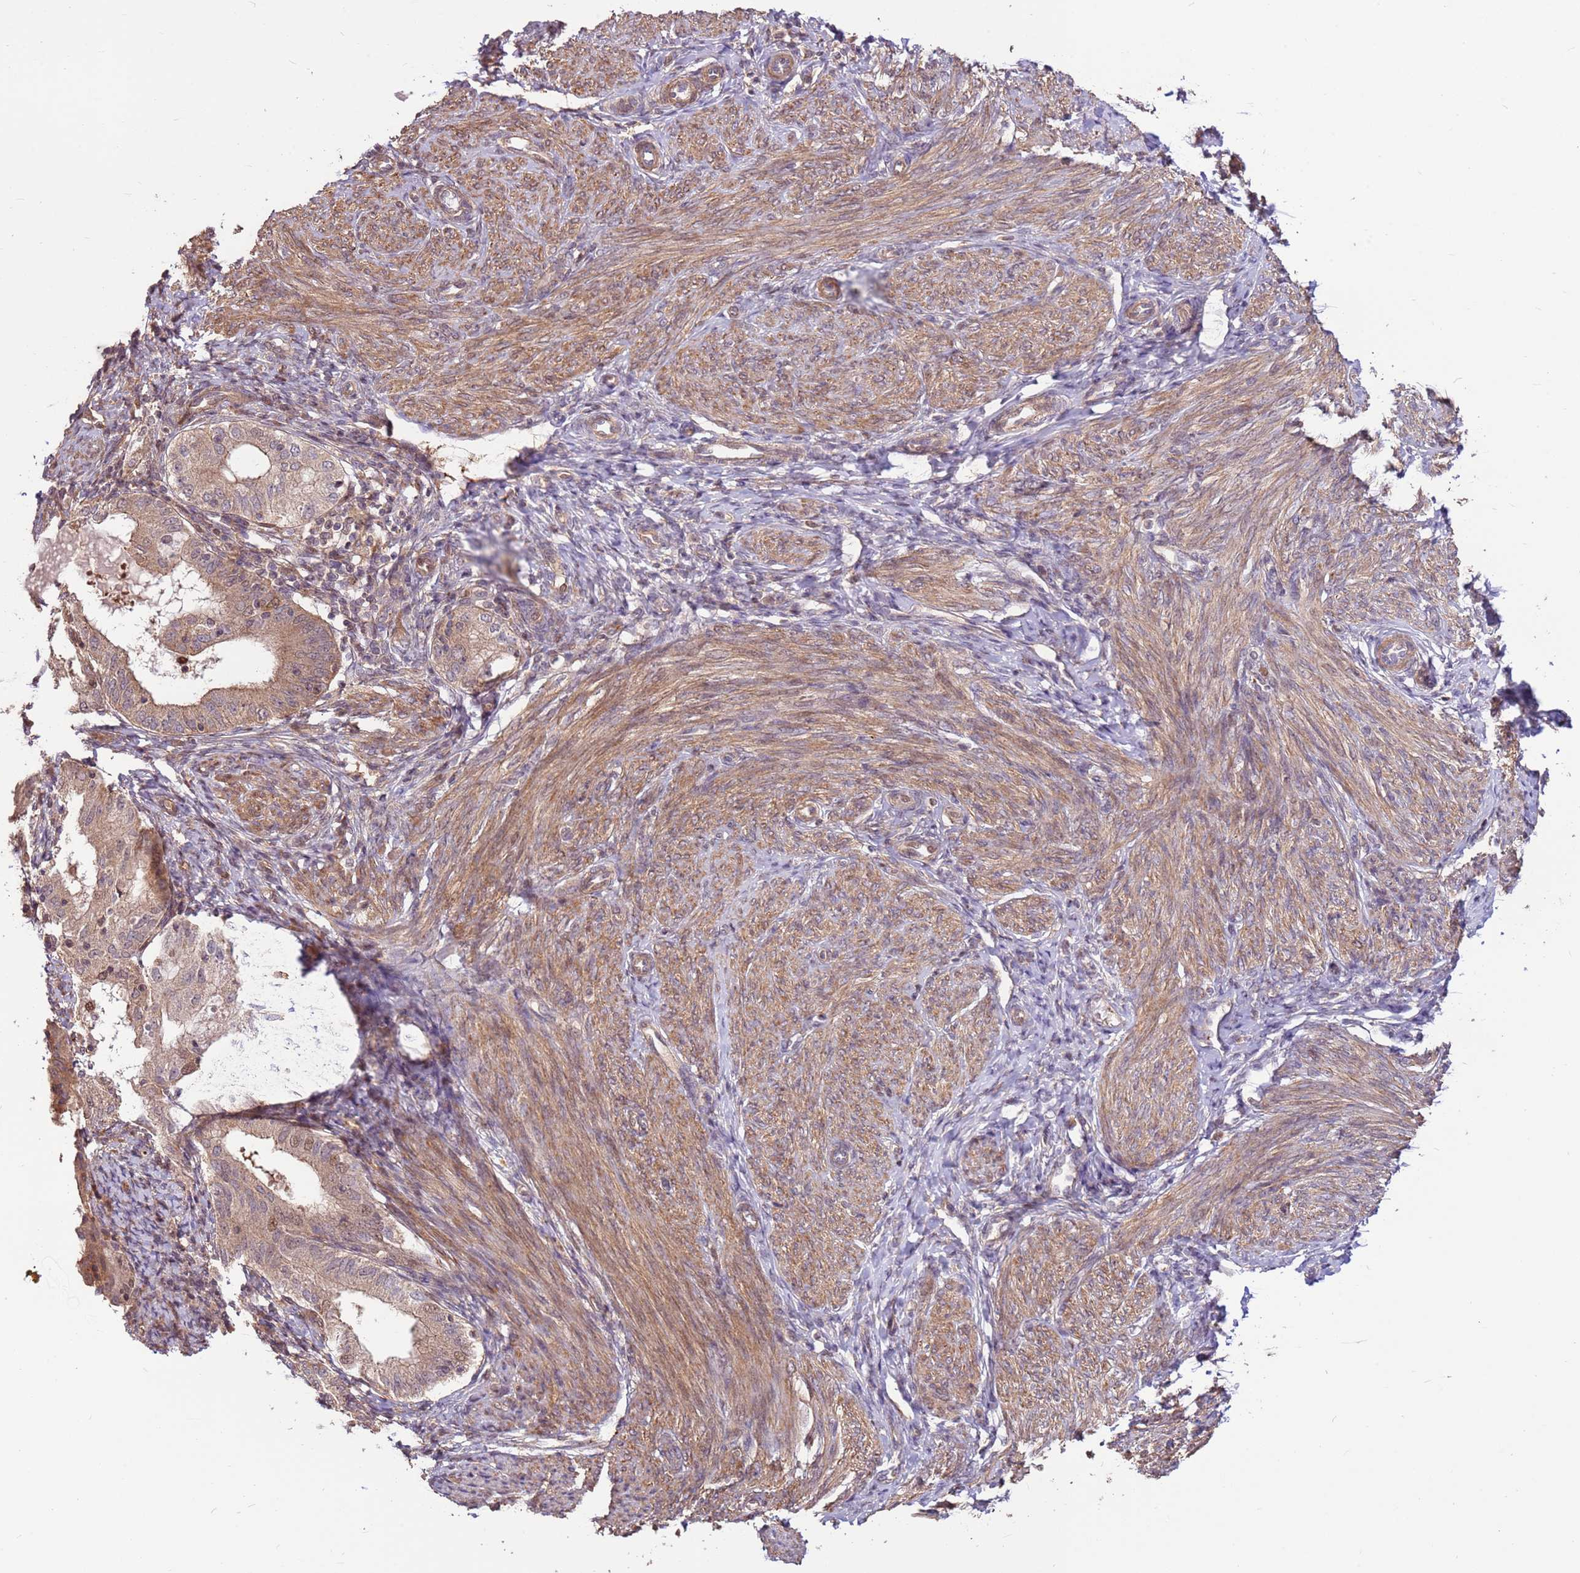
{"staining": {"intensity": "weak", "quantity": "25%-75%", "location": "cytoplasmic/membranous"}, "tissue": "endometrium", "cell_type": "Cells in endometrial stroma", "image_type": "normal", "snomed": [{"axis": "morphology", "description": "Normal tissue, NOS"}, {"axis": "topography", "description": "Endometrium"}], "caption": "Brown immunohistochemical staining in normal endometrium demonstrates weak cytoplasmic/membranous expression in approximately 25%-75% of cells in endometrial stroma. Using DAB (brown) and hematoxylin (blue) stains, captured at high magnification using brightfield microscopy.", "gene": "CCDC112", "patient": {"sex": "female", "age": 72}}